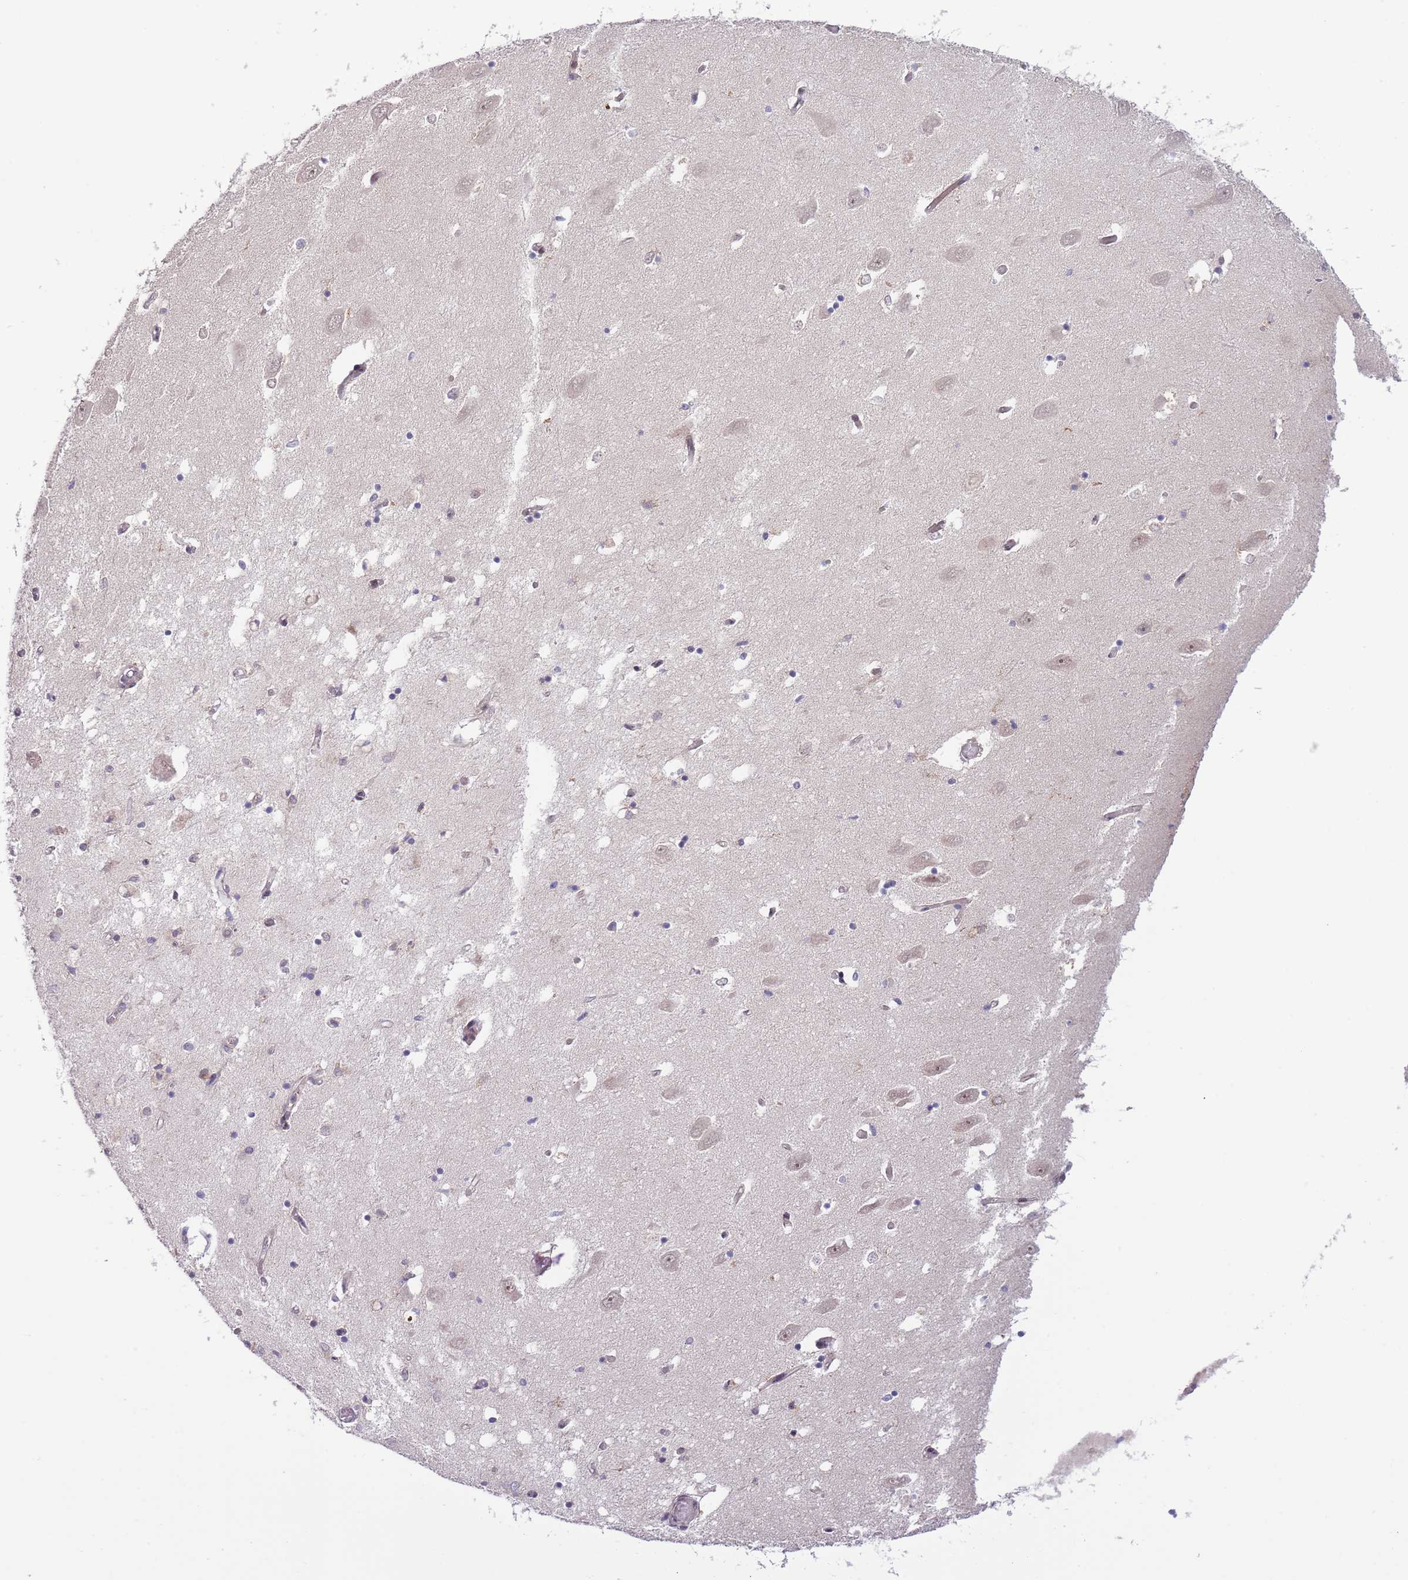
{"staining": {"intensity": "moderate", "quantity": "<25%", "location": "cytoplasmic/membranous"}, "tissue": "hippocampus", "cell_type": "Glial cells", "image_type": "normal", "snomed": [{"axis": "morphology", "description": "Normal tissue, NOS"}, {"axis": "topography", "description": "Hippocampus"}], "caption": "Protein expression analysis of benign hippocampus exhibits moderate cytoplasmic/membranous staining in about <25% of glial cells.", "gene": "PRR16", "patient": {"sex": "male", "age": 70}}